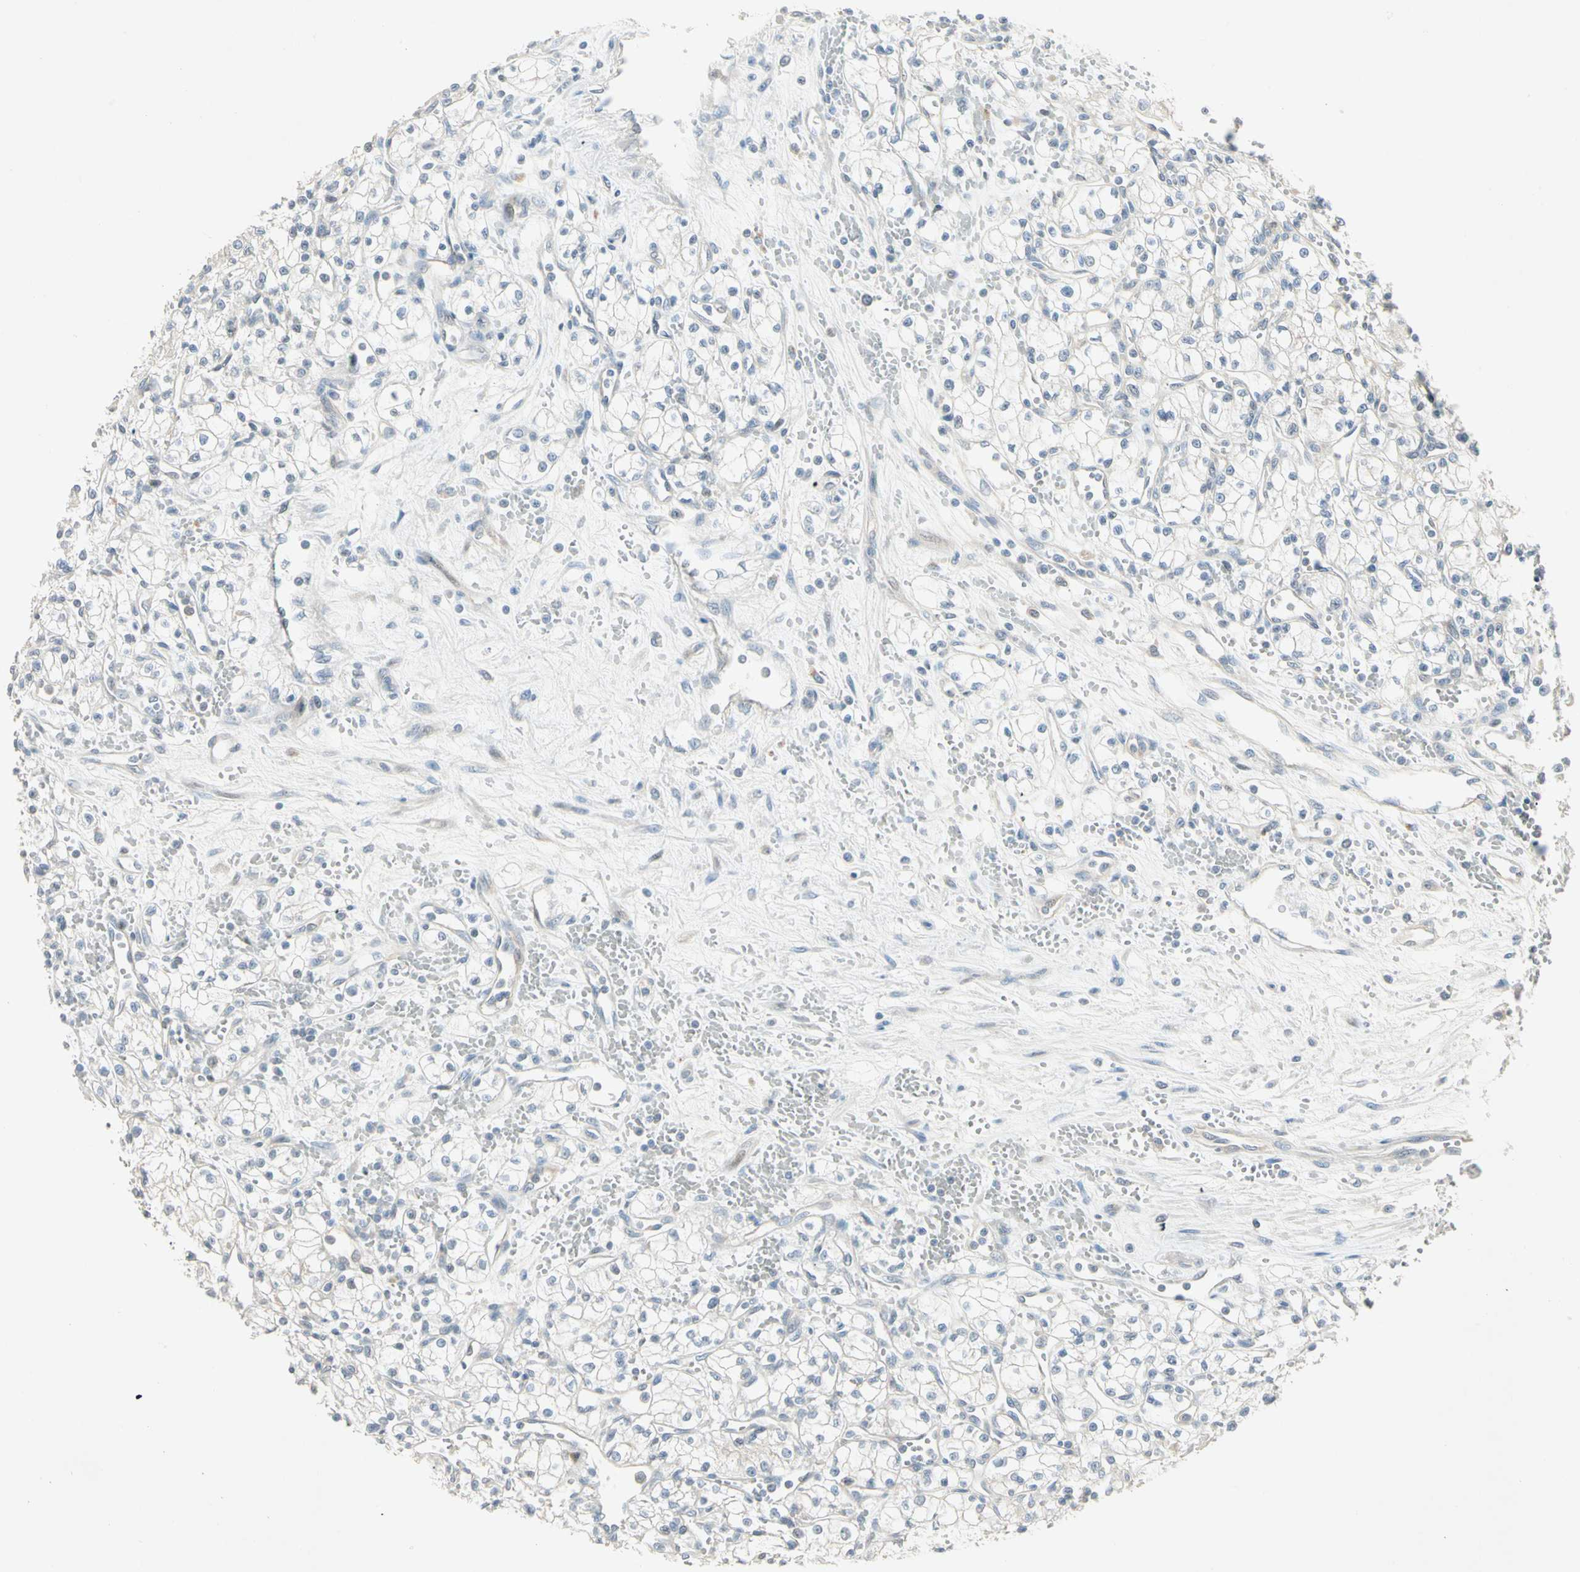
{"staining": {"intensity": "negative", "quantity": "none", "location": "none"}, "tissue": "renal cancer", "cell_type": "Tumor cells", "image_type": "cancer", "snomed": [{"axis": "morphology", "description": "Normal tissue, NOS"}, {"axis": "morphology", "description": "Adenocarcinoma, NOS"}, {"axis": "topography", "description": "Kidney"}], "caption": "An immunohistochemistry image of renal cancer (adenocarcinoma) is shown. There is no staining in tumor cells of renal cancer (adenocarcinoma).", "gene": "IL1R1", "patient": {"sex": "male", "age": 59}}